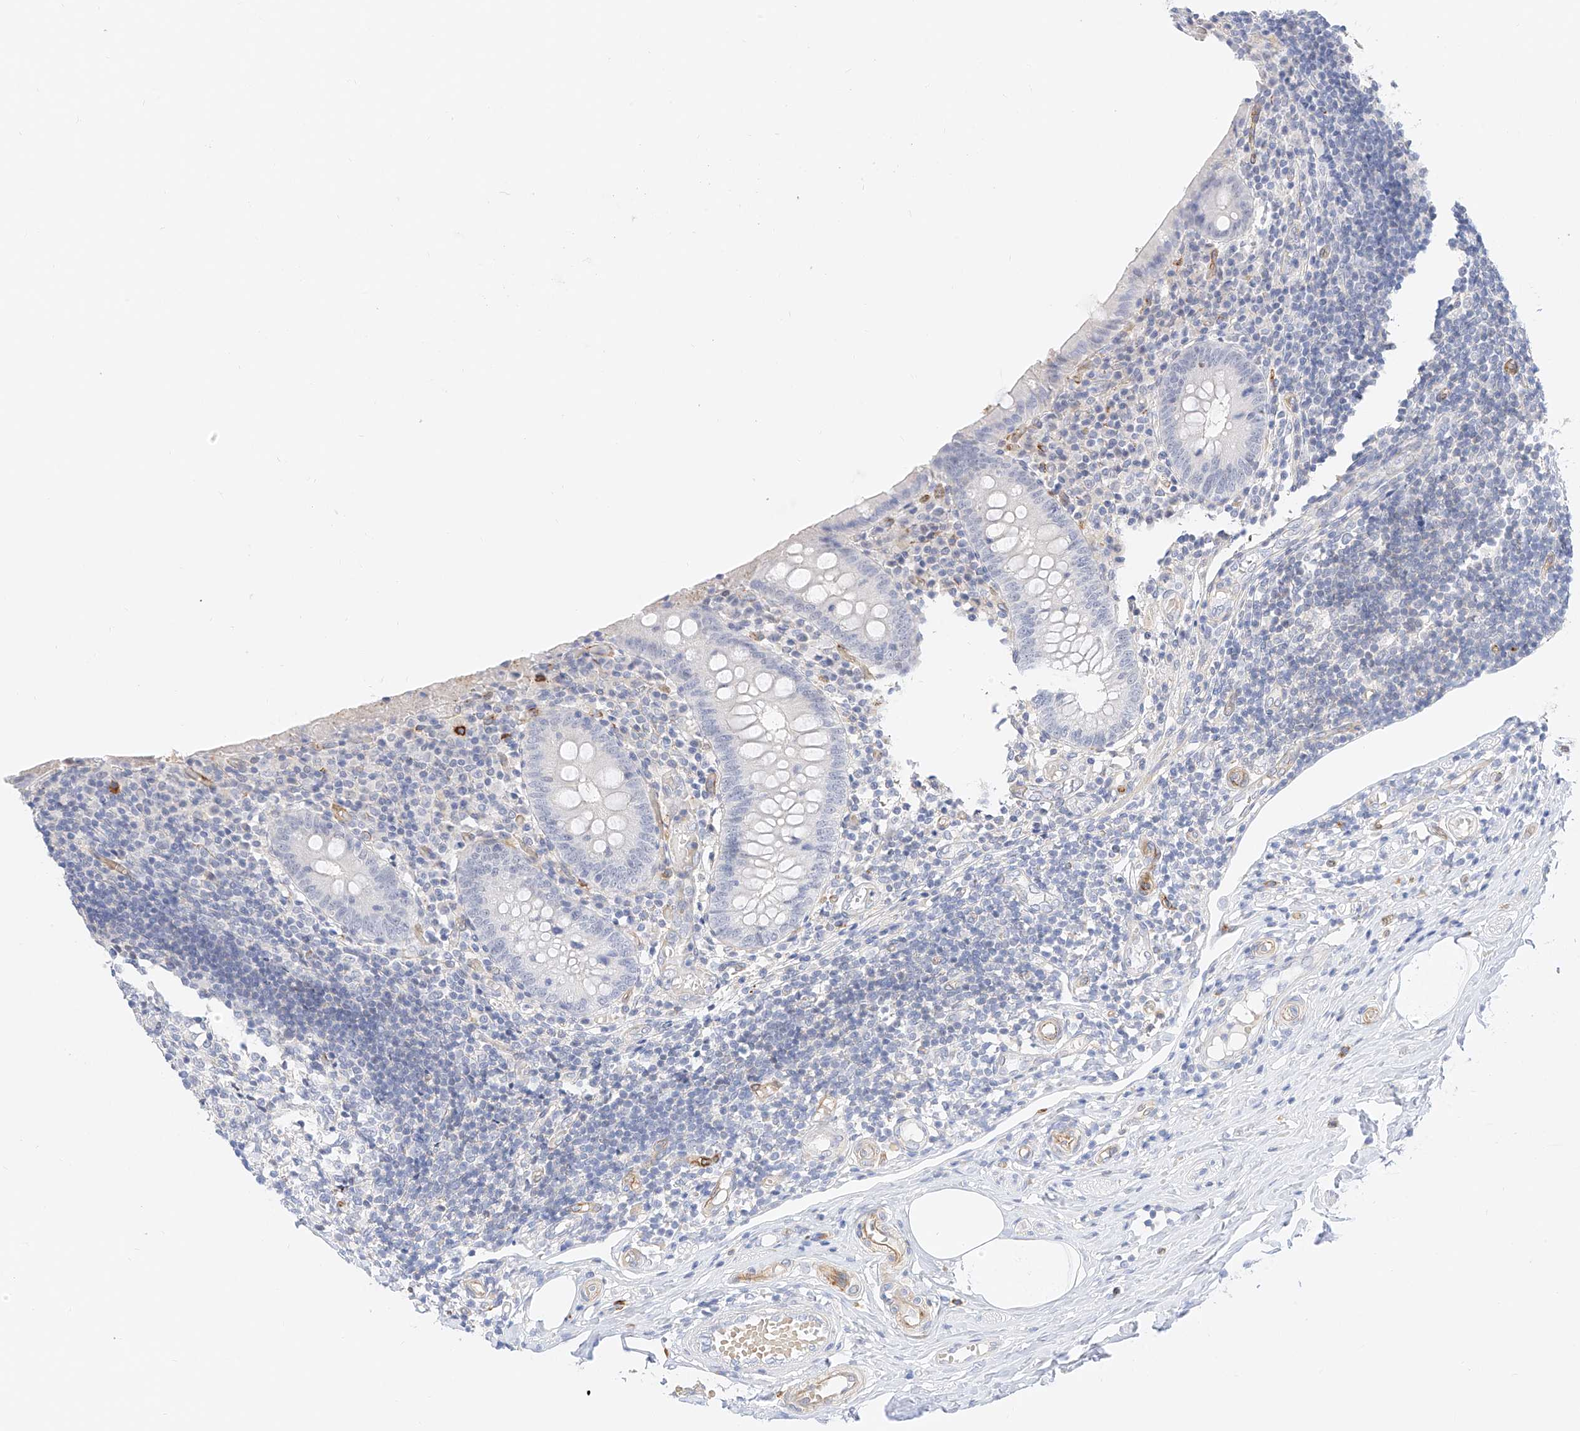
{"staining": {"intensity": "negative", "quantity": "none", "location": "none"}, "tissue": "appendix", "cell_type": "Glandular cells", "image_type": "normal", "snomed": [{"axis": "morphology", "description": "Normal tissue, NOS"}, {"axis": "topography", "description": "Appendix"}], "caption": "DAB immunohistochemical staining of normal human appendix displays no significant staining in glandular cells.", "gene": "CDCP2", "patient": {"sex": "female", "age": 17}}